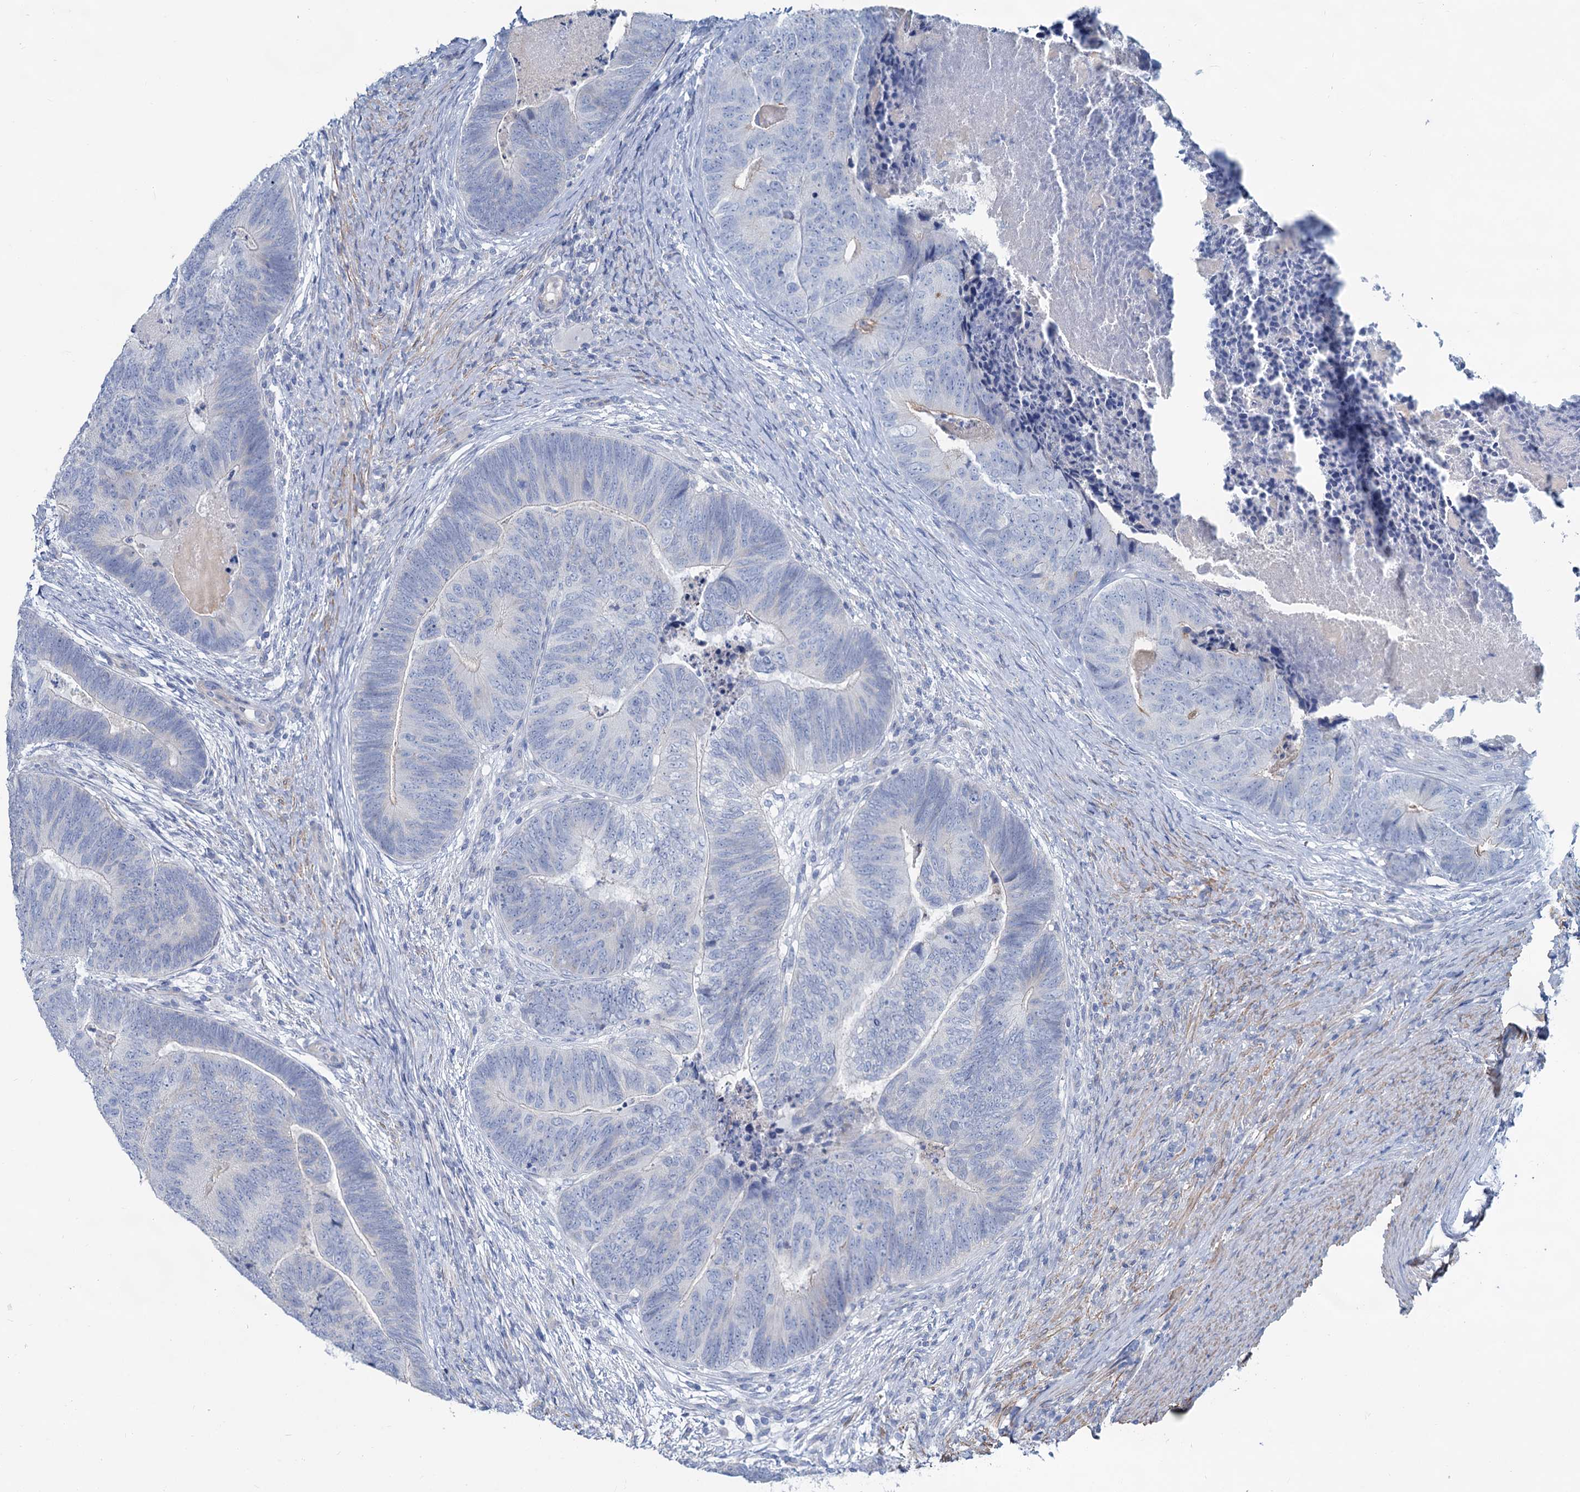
{"staining": {"intensity": "negative", "quantity": "none", "location": "none"}, "tissue": "colorectal cancer", "cell_type": "Tumor cells", "image_type": "cancer", "snomed": [{"axis": "morphology", "description": "Adenocarcinoma, NOS"}, {"axis": "topography", "description": "Colon"}], "caption": "Tumor cells show no significant expression in colorectal cancer (adenocarcinoma).", "gene": "SLC1A3", "patient": {"sex": "female", "age": 67}}